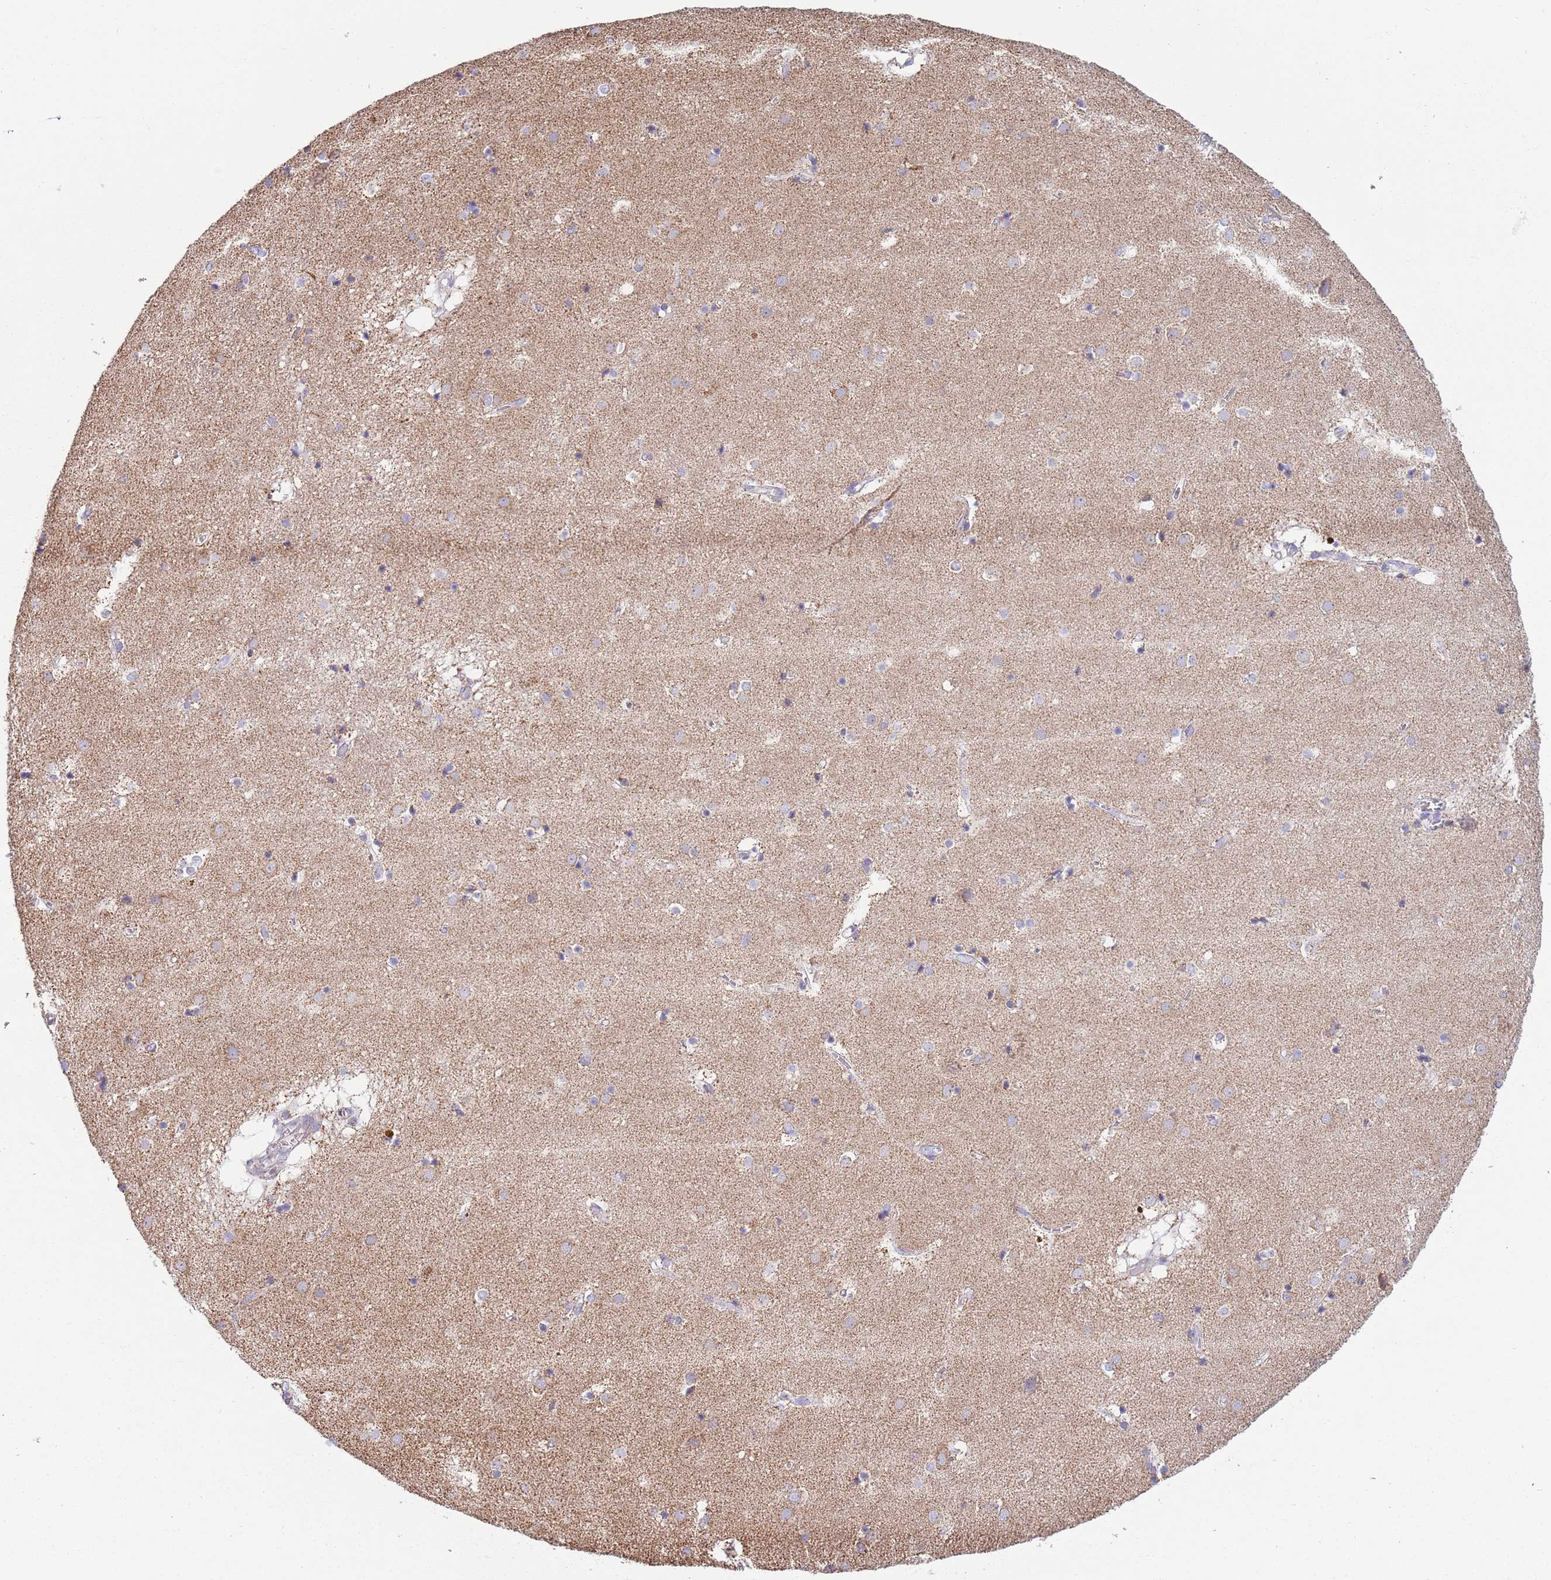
{"staining": {"intensity": "weak", "quantity": "<25%", "location": "cytoplasmic/membranous"}, "tissue": "caudate", "cell_type": "Glial cells", "image_type": "normal", "snomed": [{"axis": "morphology", "description": "Normal tissue, NOS"}, {"axis": "topography", "description": "Lateral ventricle wall"}], "caption": "Photomicrograph shows no protein expression in glial cells of benign caudate.", "gene": "TTLL1", "patient": {"sex": "male", "age": 70}}